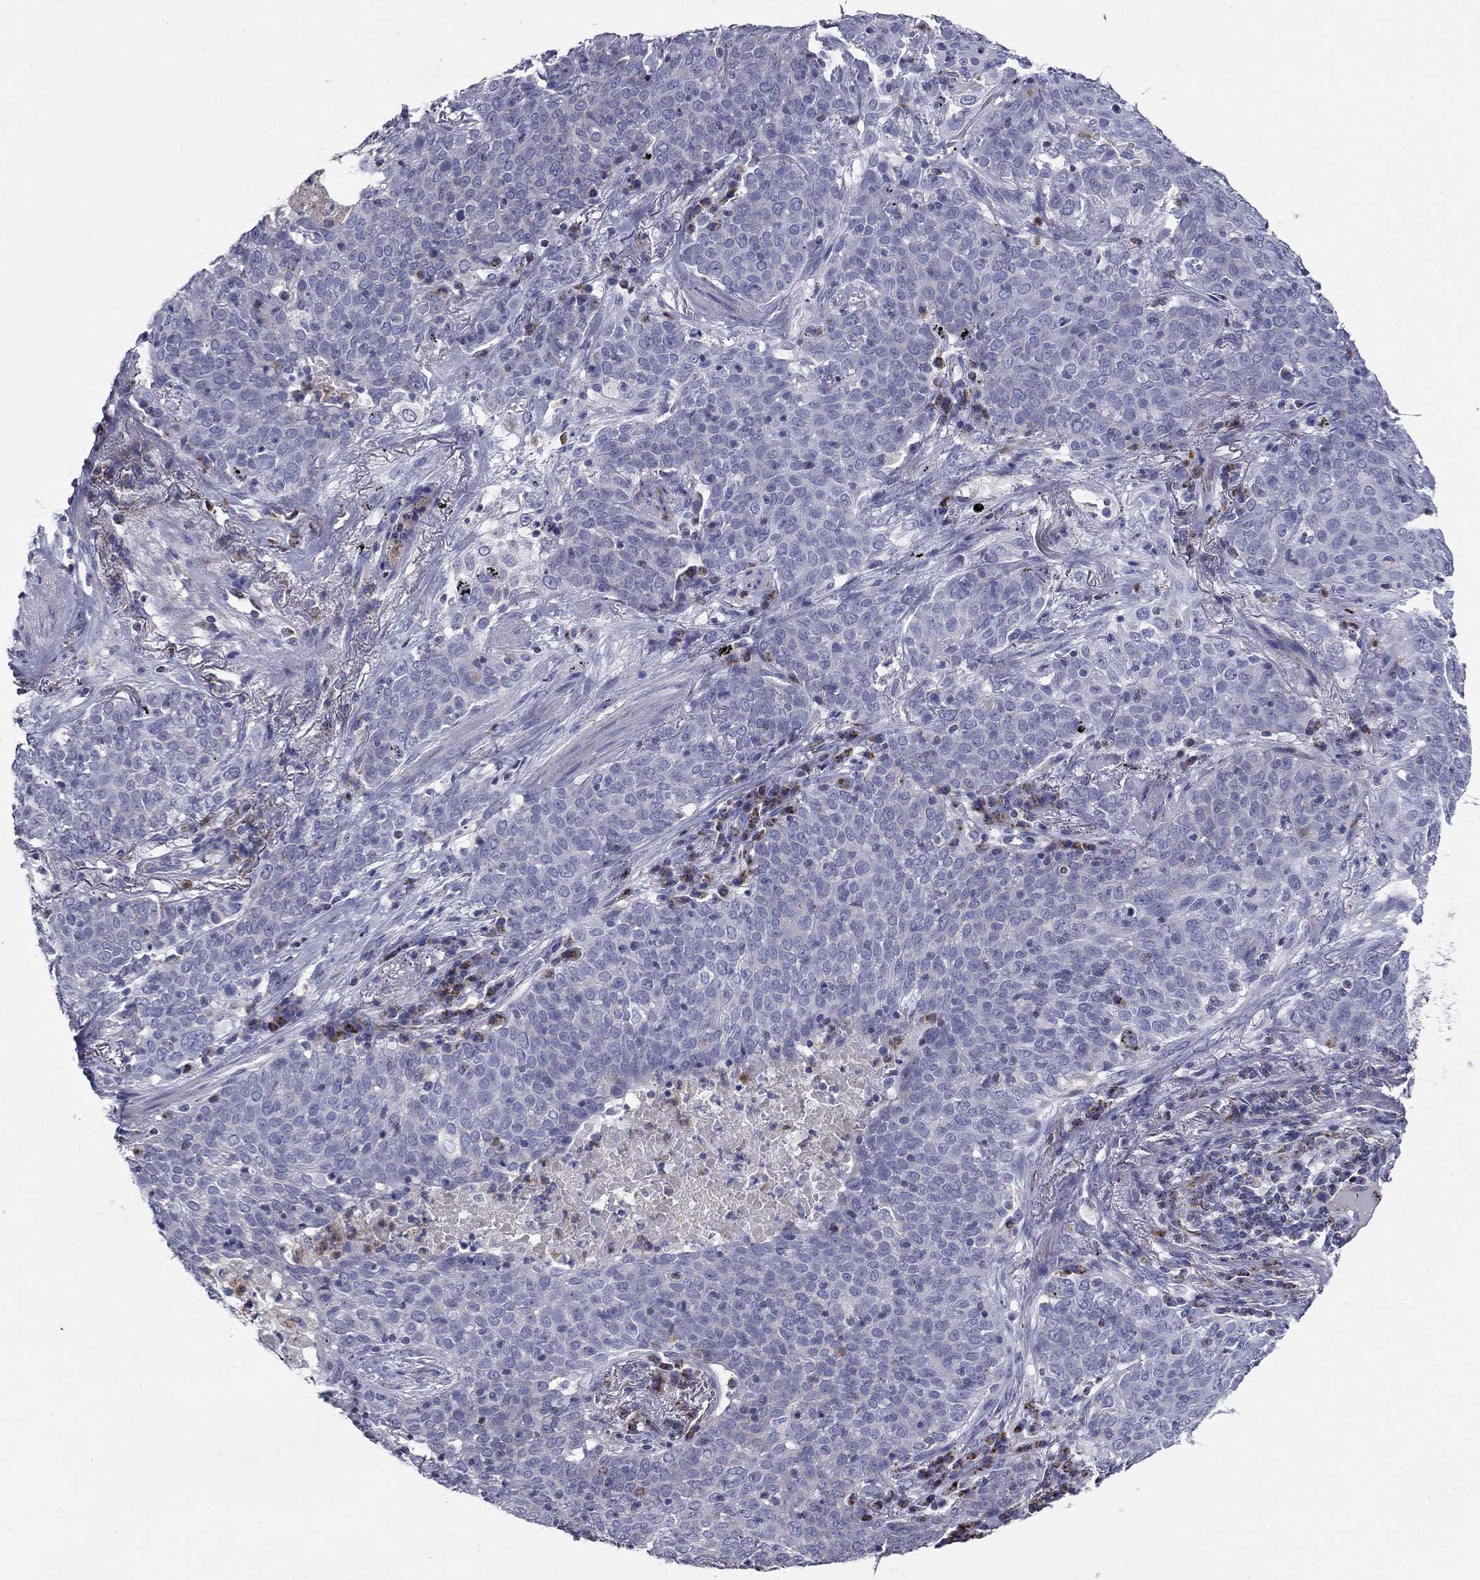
{"staining": {"intensity": "negative", "quantity": "none", "location": "none"}, "tissue": "lung cancer", "cell_type": "Tumor cells", "image_type": "cancer", "snomed": [{"axis": "morphology", "description": "Squamous cell carcinoma, NOS"}, {"axis": "topography", "description": "Lung"}], "caption": "Tumor cells show no significant protein staining in lung cancer (squamous cell carcinoma).", "gene": "NDUFA4L2", "patient": {"sex": "male", "age": 82}}